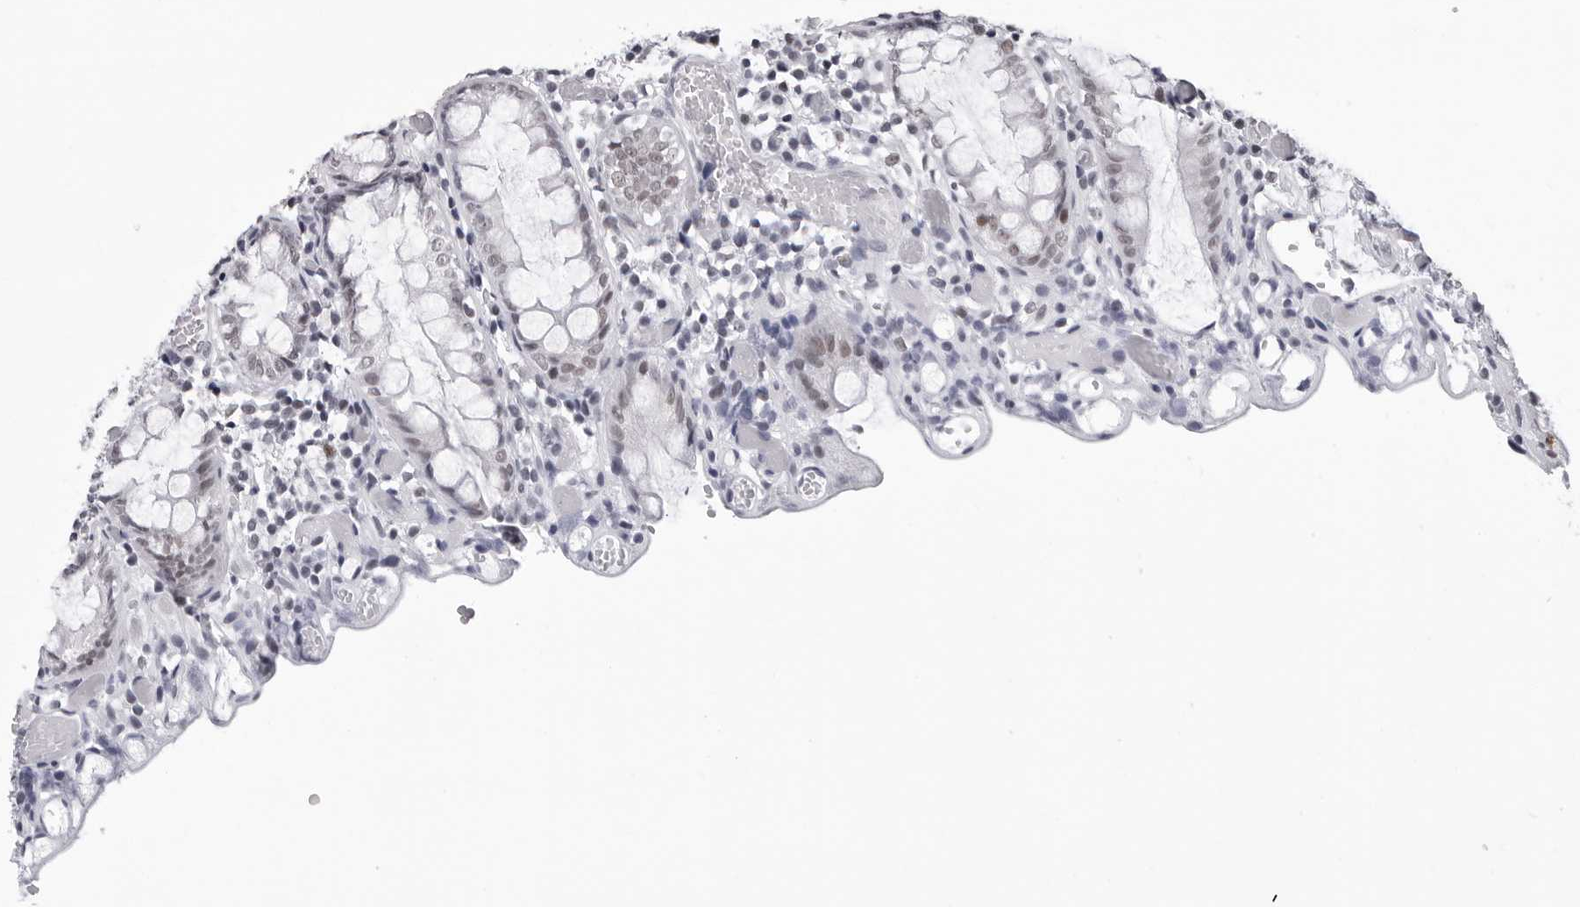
{"staining": {"intensity": "weak", "quantity": ">75%", "location": "nuclear"}, "tissue": "colon", "cell_type": "Endothelial cells", "image_type": "normal", "snomed": [{"axis": "morphology", "description": "Normal tissue, NOS"}, {"axis": "topography", "description": "Colon"}], "caption": "IHC histopathology image of benign colon: colon stained using immunohistochemistry demonstrates low levels of weak protein expression localized specifically in the nuclear of endothelial cells, appearing as a nuclear brown color.", "gene": "SF3B4", "patient": {"sex": "male", "age": 14}}